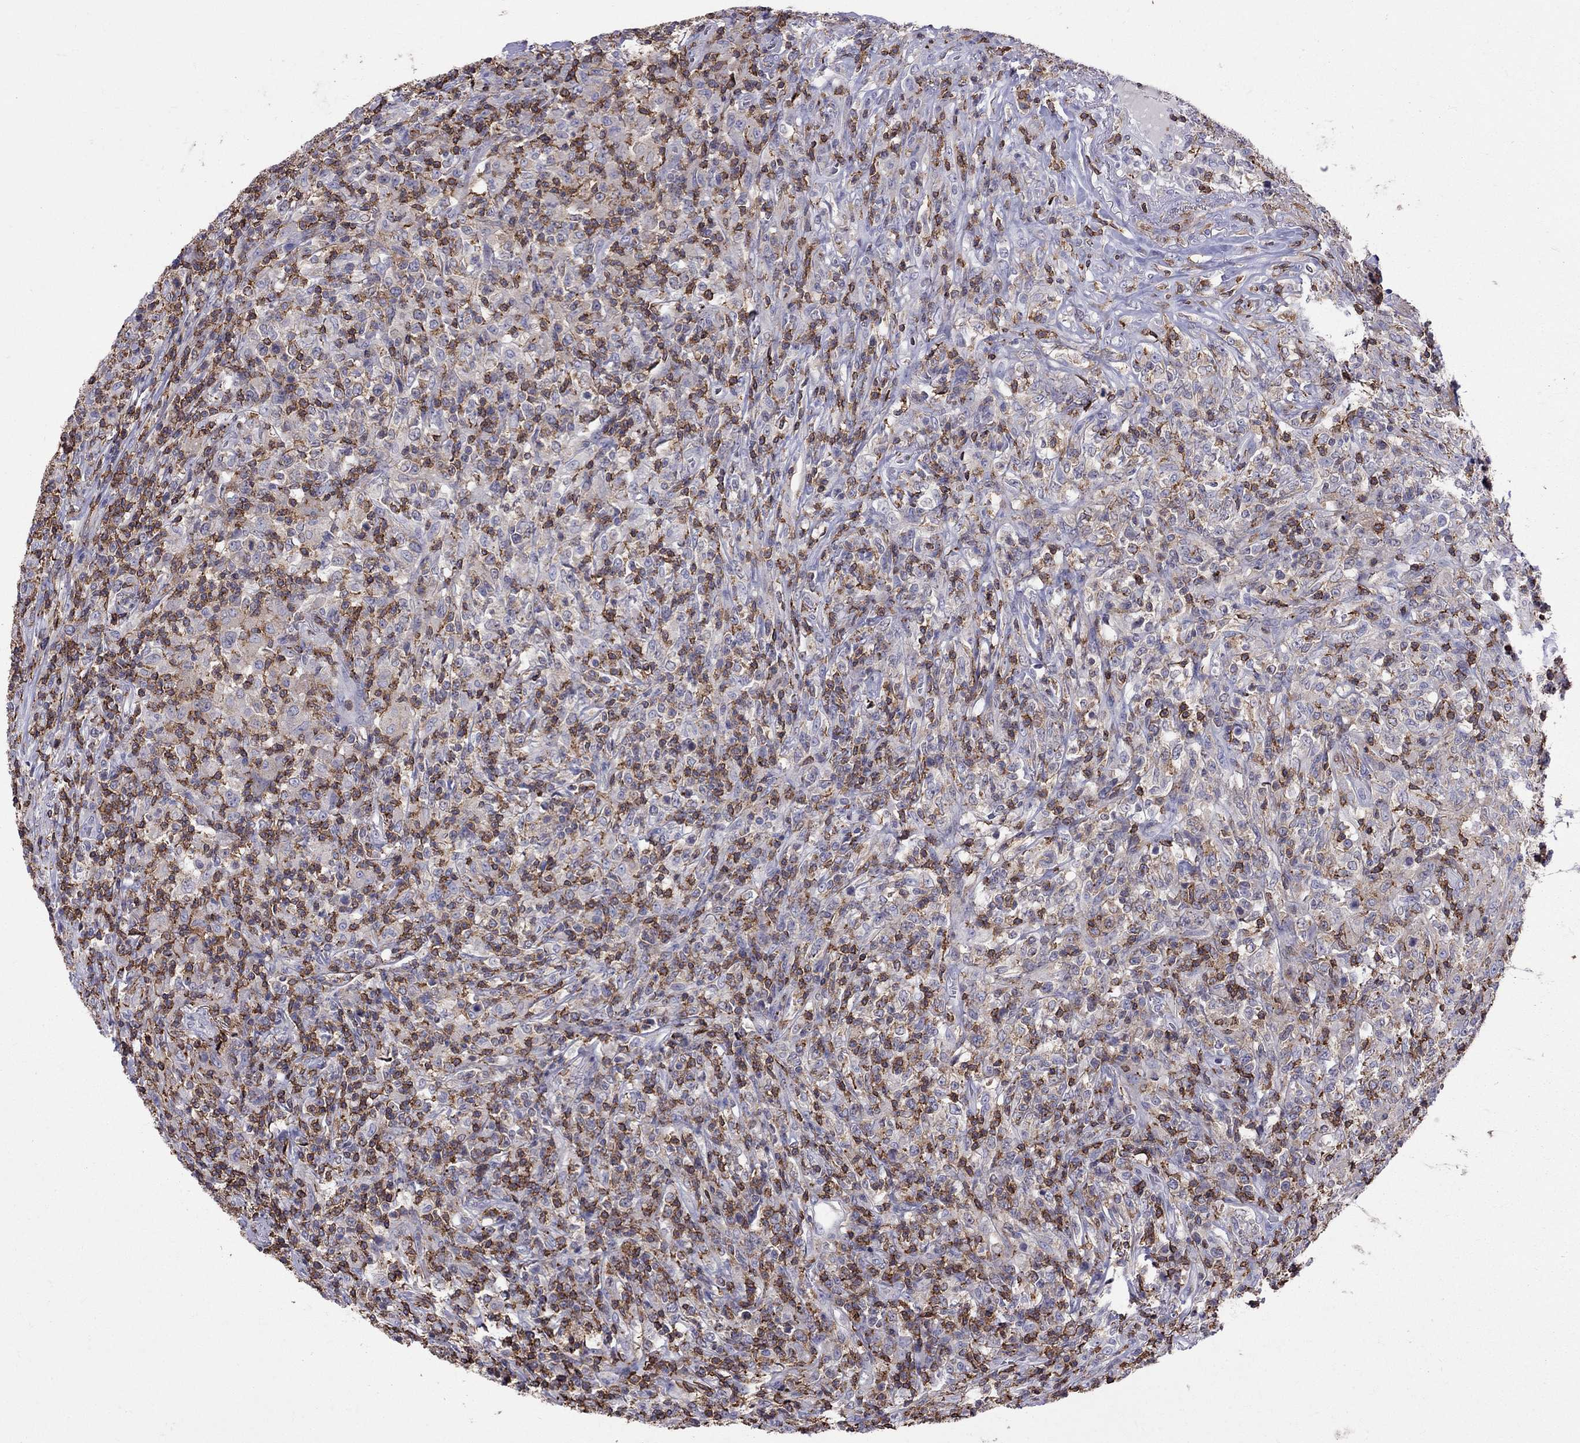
{"staining": {"intensity": "negative", "quantity": "none", "location": "none"}, "tissue": "lymphoma", "cell_type": "Tumor cells", "image_type": "cancer", "snomed": [{"axis": "morphology", "description": "Malignant lymphoma, non-Hodgkin's type, High grade"}, {"axis": "topography", "description": "Lung"}], "caption": "Micrograph shows no significant protein expression in tumor cells of lymphoma.", "gene": "MND1", "patient": {"sex": "male", "age": 79}}